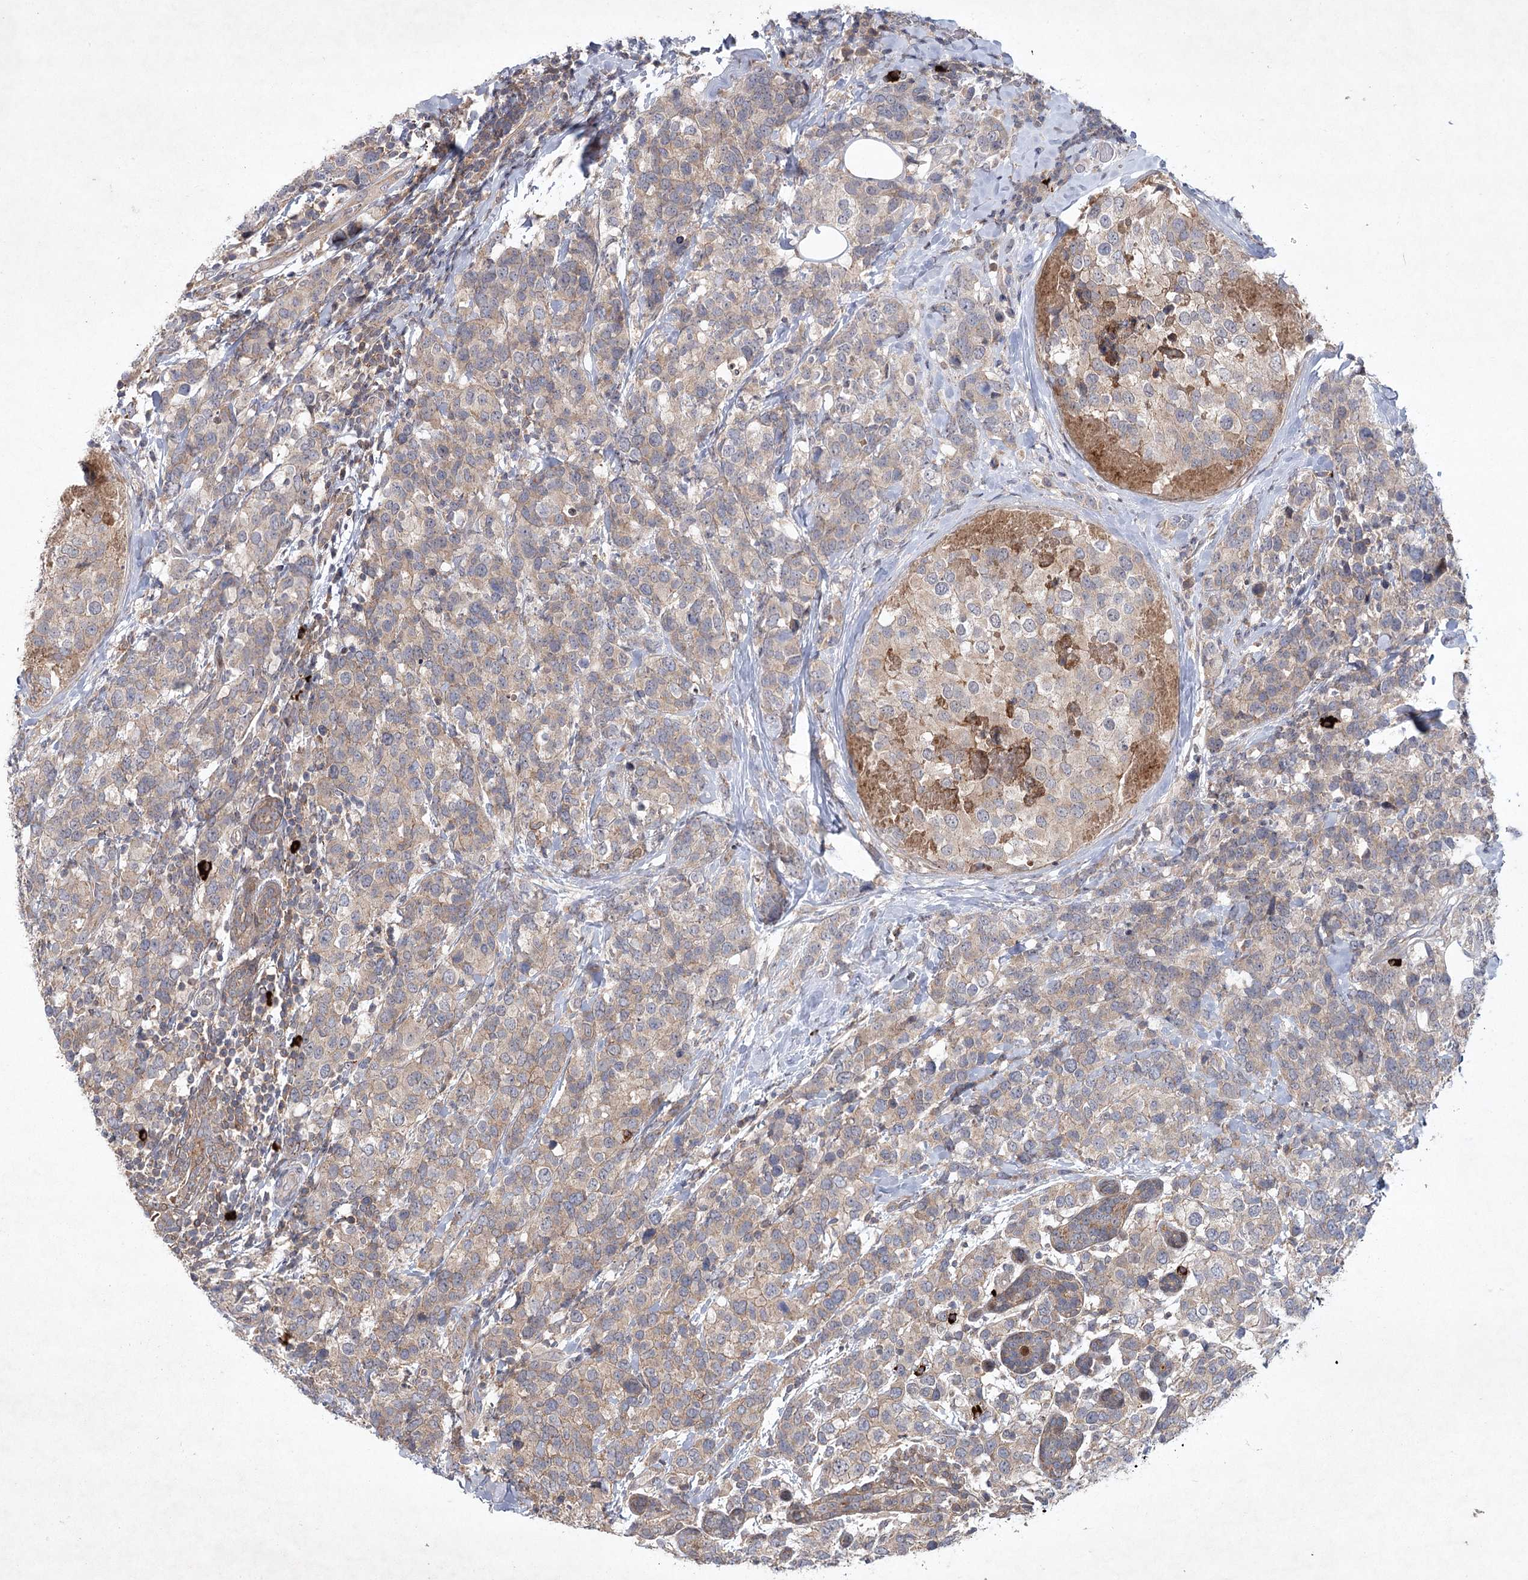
{"staining": {"intensity": "weak", "quantity": ">75%", "location": "cytoplasmic/membranous"}, "tissue": "breast cancer", "cell_type": "Tumor cells", "image_type": "cancer", "snomed": [{"axis": "morphology", "description": "Lobular carcinoma"}, {"axis": "topography", "description": "Breast"}], "caption": "Approximately >75% of tumor cells in breast cancer display weak cytoplasmic/membranous protein positivity as visualized by brown immunohistochemical staining.", "gene": "MAP3K13", "patient": {"sex": "female", "age": 59}}